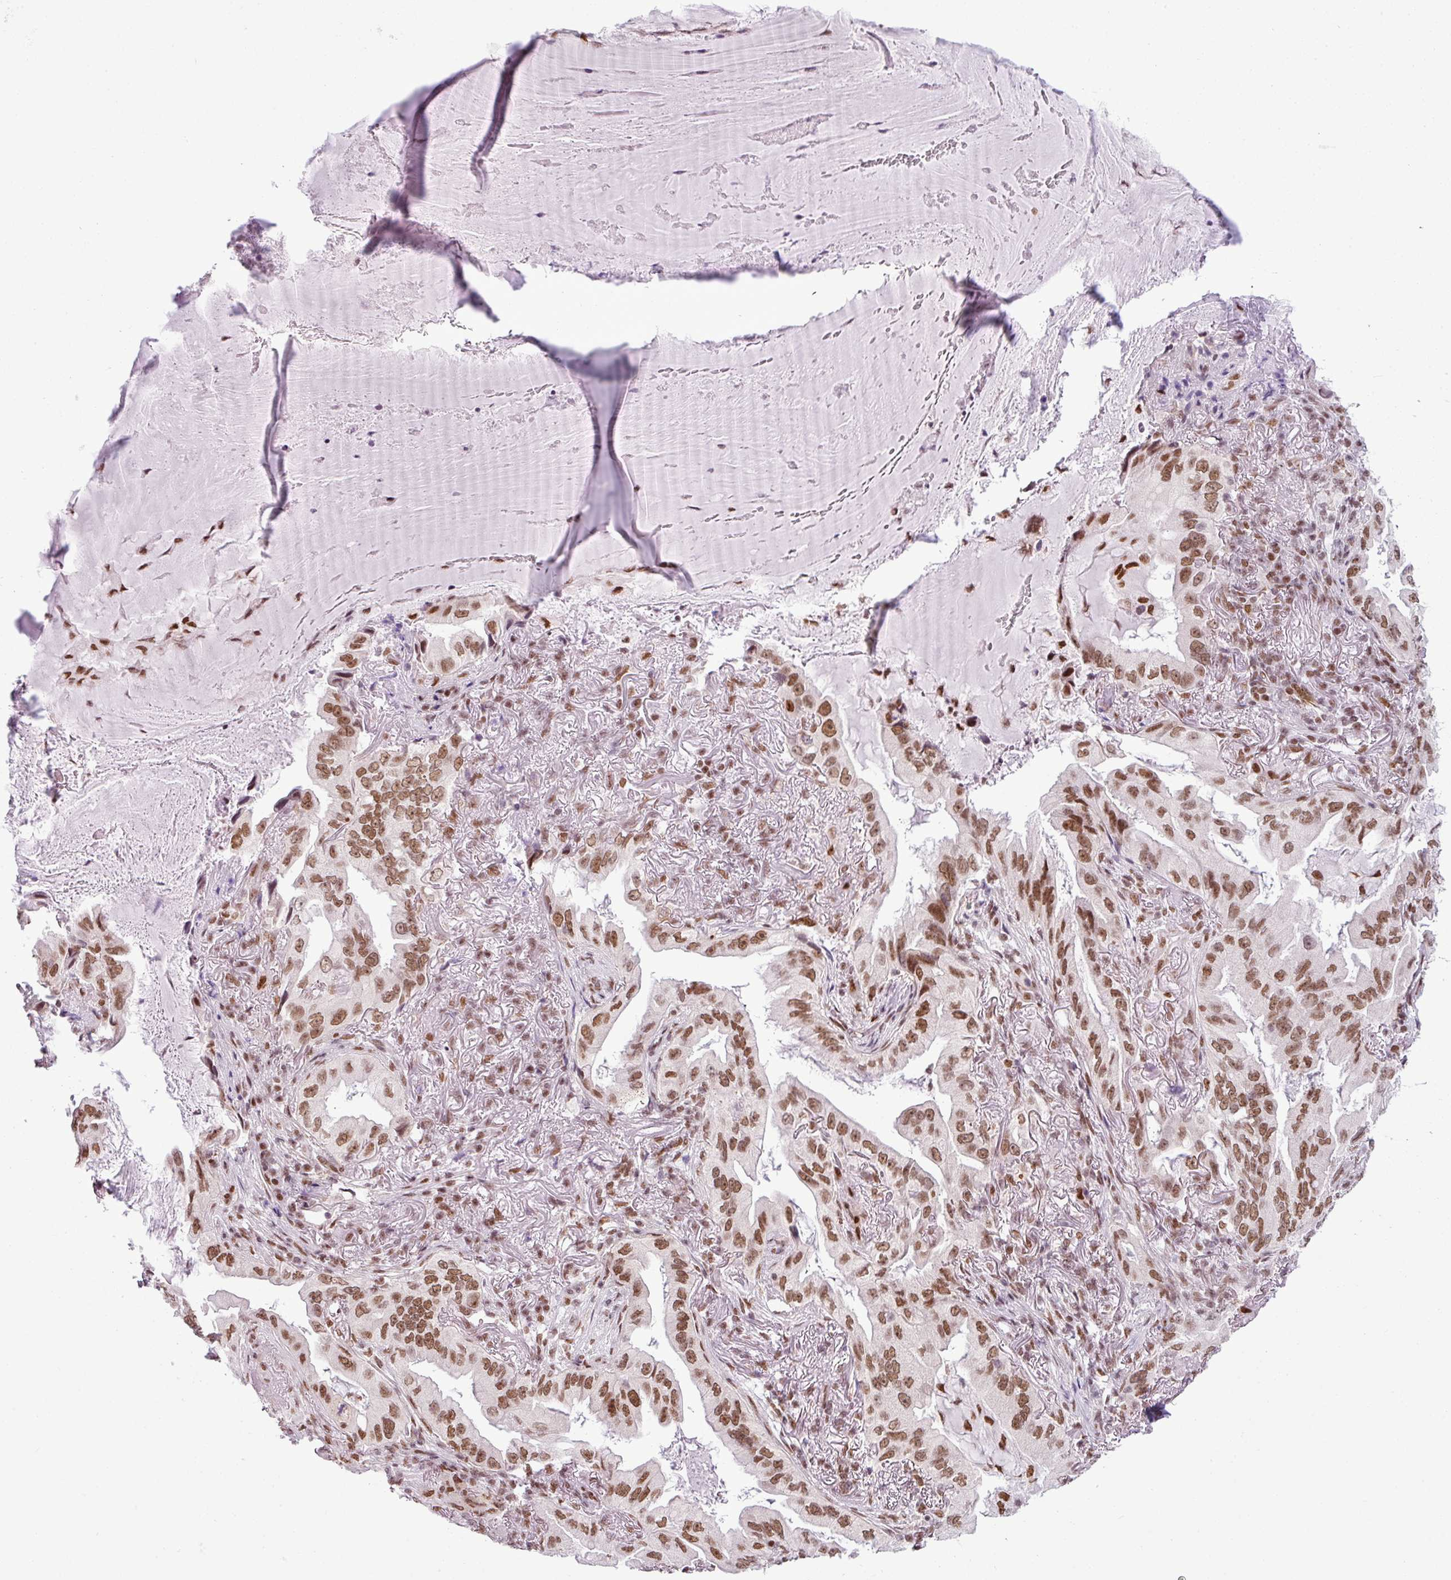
{"staining": {"intensity": "moderate", "quantity": ">75%", "location": "nuclear"}, "tissue": "lung cancer", "cell_type": "Tumor cells", "image_type": "cancer", "snomed": [{"axis": "morphology", "description": "Adenocarcinoma, NOS"}, {"axis": "topography", "description": "Lung"}], "caption": "Lung cancer tissue reveals moderate nuclear positivity in approximately >75% of tumor cells, visualized by immunohistochemistry.", "gene": "ARL6IP4", "patient": {"sex": "female", "age": 69}}